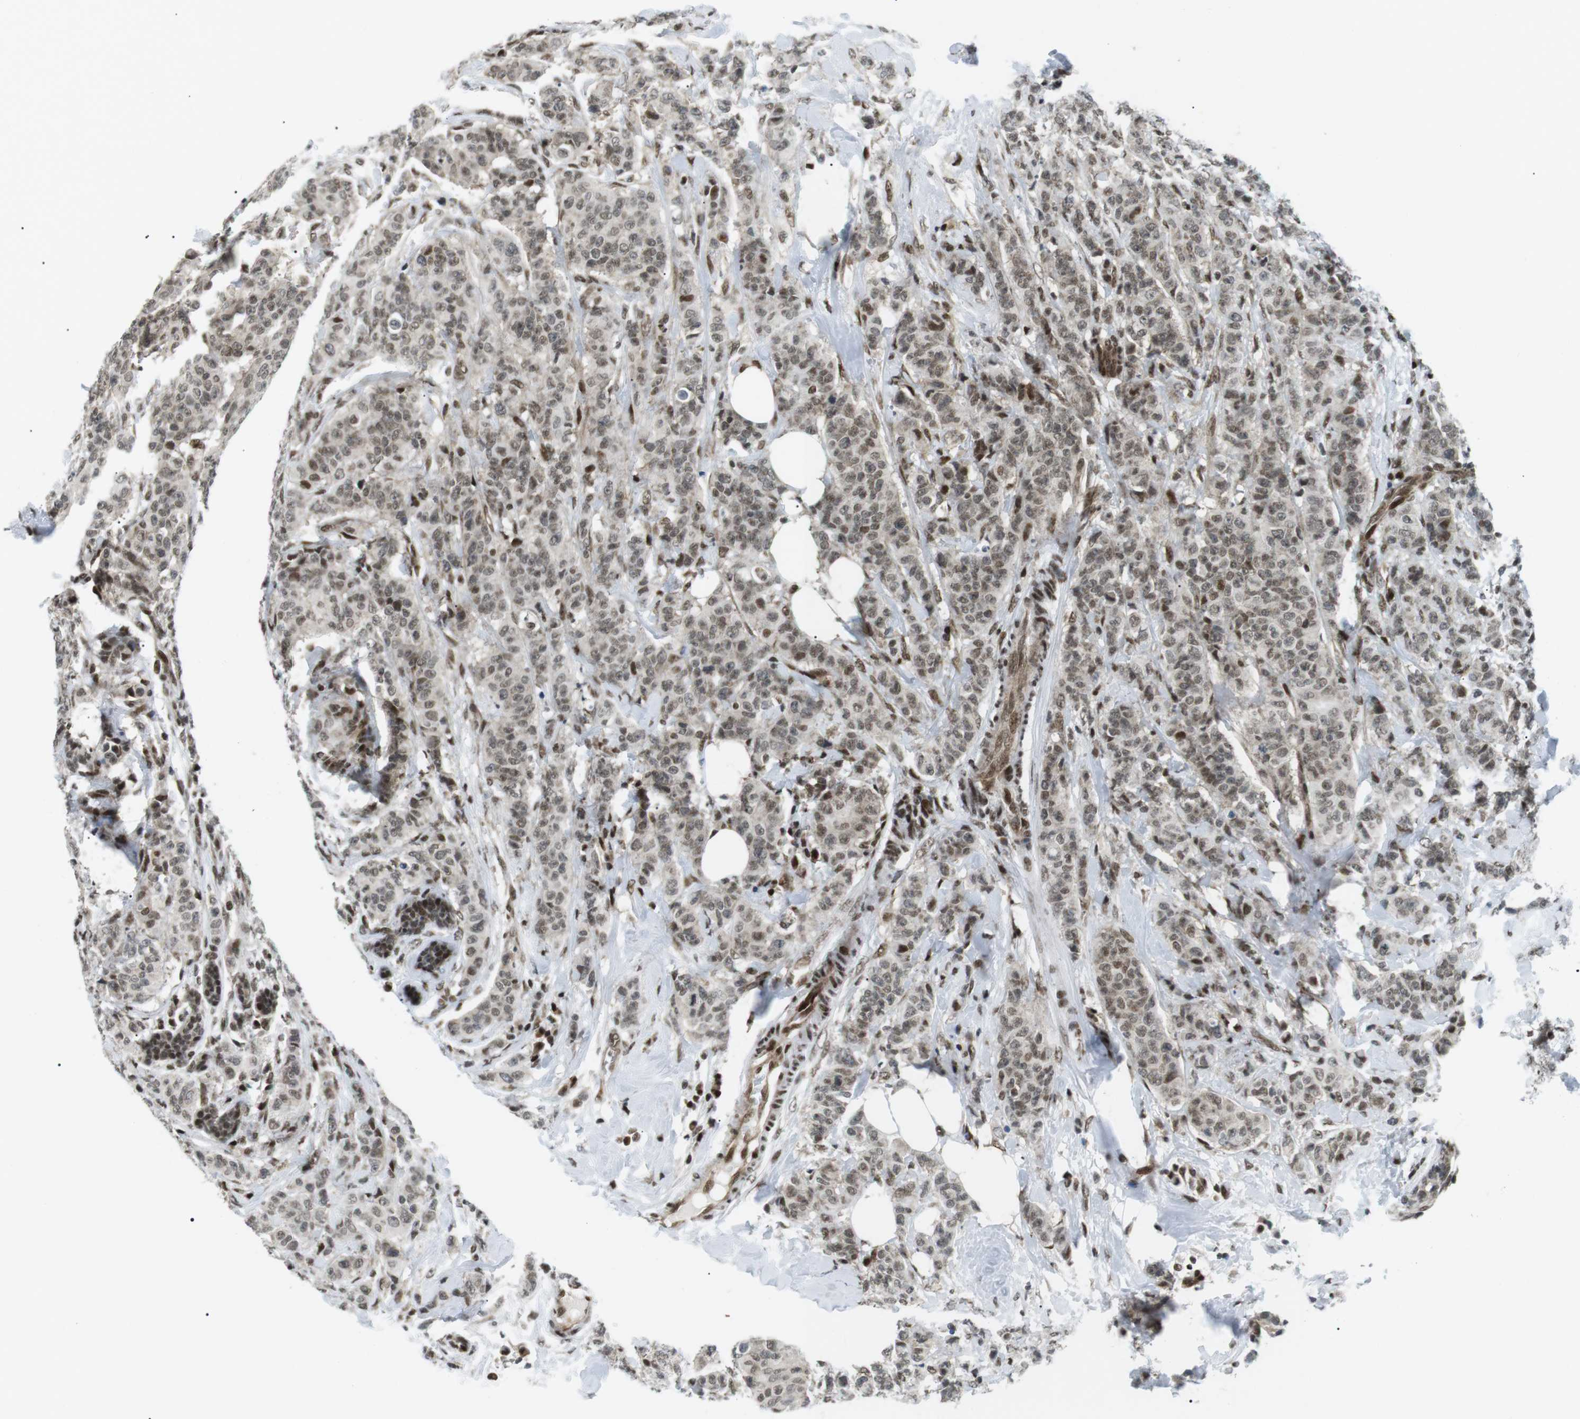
{"staining": {"intensity": "weak", "quantity": "<25%", "location": "nuclear"}, "tissue": "breast cancer", "cell_type": "Tumor cells", "image_type": "cancer", "snomed": [{"axis": "morphology", "description": "Normal tissue, NOS"}, {"axis": "morphology", "description": "Duct carcinoma"}, {"axis": "topography", "description": "Breast"}], "caption": "A histopathology image of intraductal carcinoma (breast) stained for a protein displays no brown staining in tumor cells.", "gene": "CDC27", "patient": {"sex": "female", "age": 40}}